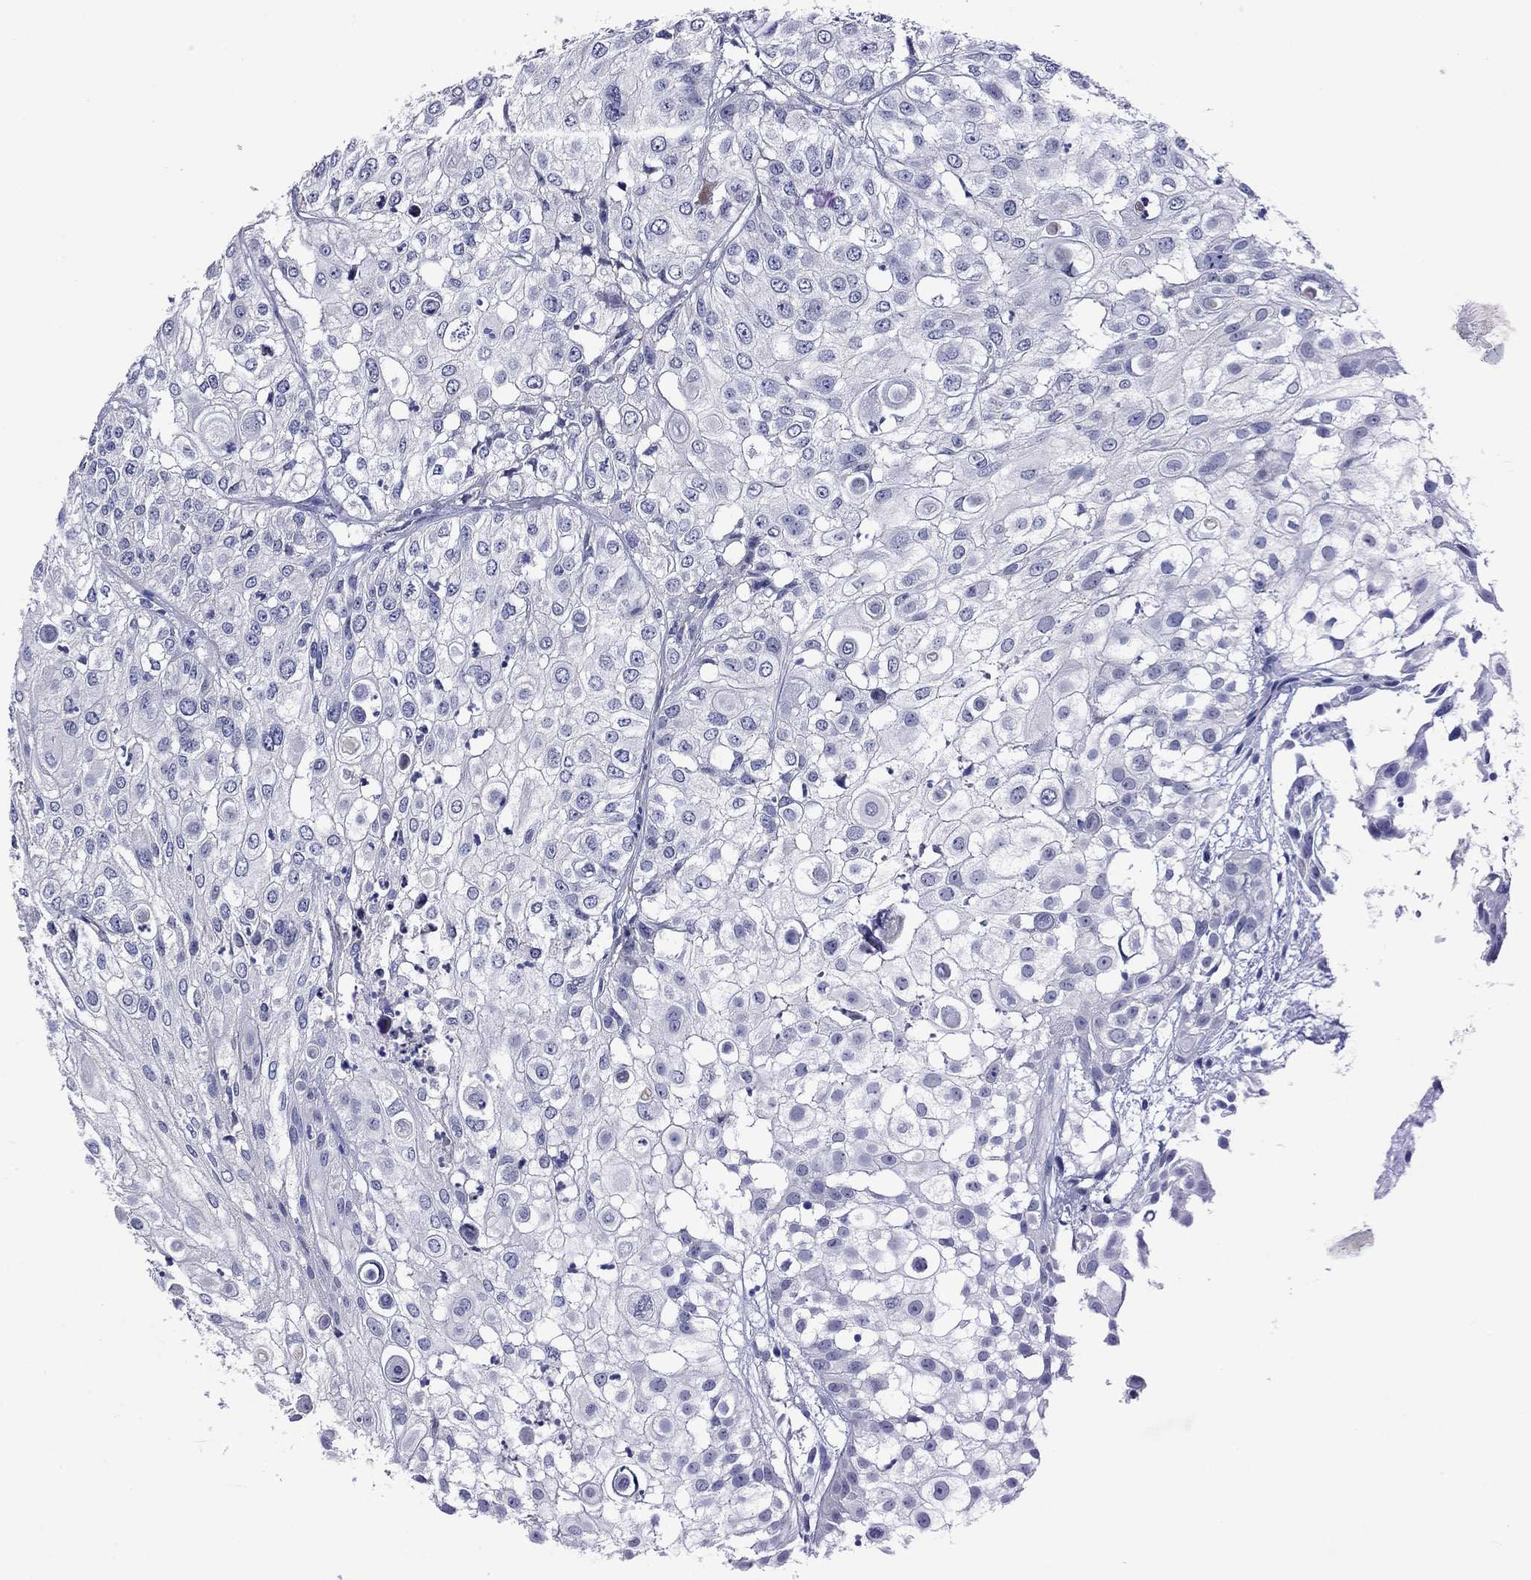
{"staining": {"intensity": "negative", "quantity": "none", "location": "none"}, "tissue": "urothelial cancer", "cell_type": "Tumor cells", "image_type": "cancer", "snomed": [{"axis": "morphology", "description": "Urothelial carcinoma, High grade"}, {"axis": "topography", "description": "Urinary bladder"}], "caption": "A high-resolution photomicrograph shows IHC staining of high-grade urothelial carcinoma, which shows no significant positivity in tumor cells.", "gene": "CNDP1", "patient": {"sex": "female", "age": 79}}